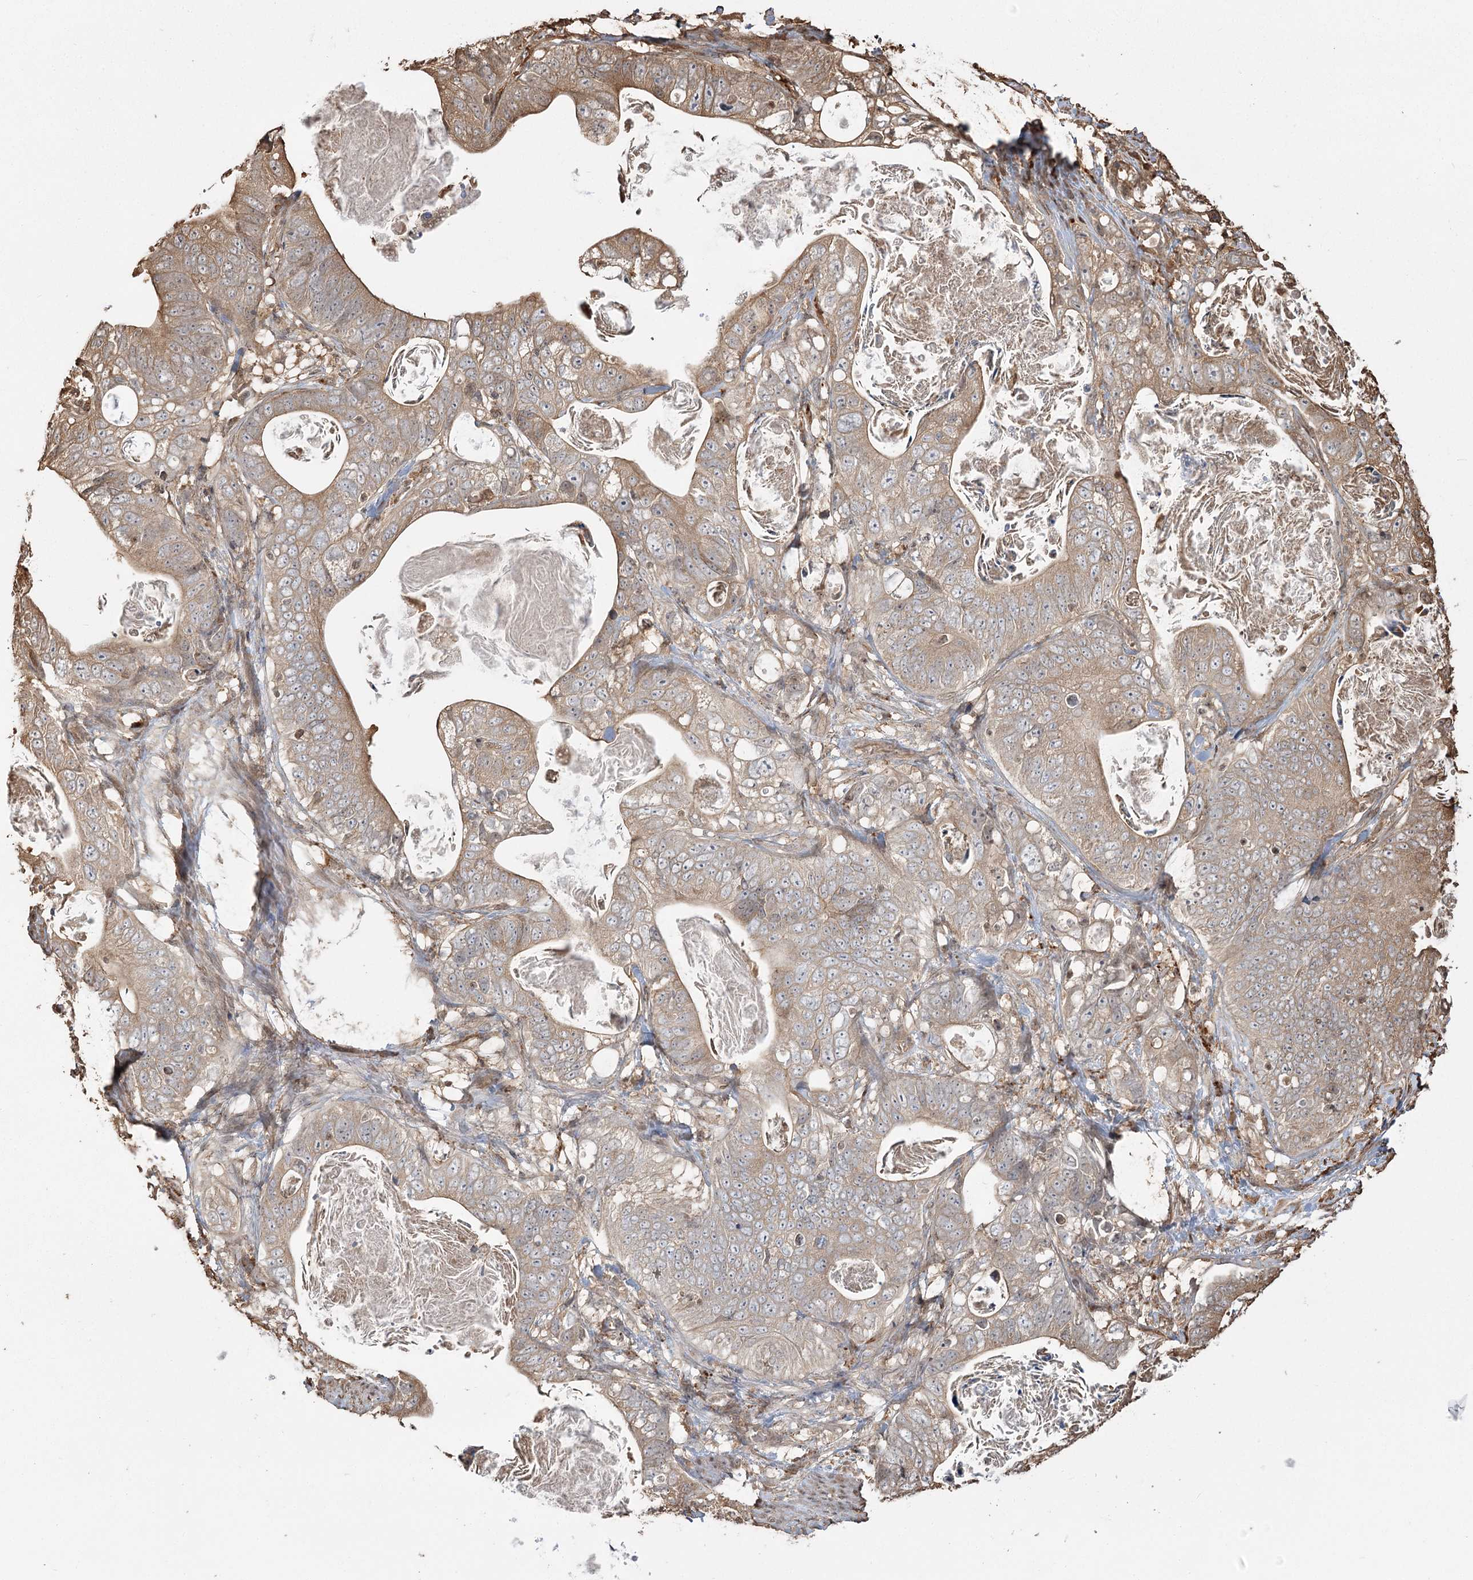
{"staining": {"intensity": "moderate", "quantity": "<25%", "location": "cytoplasmic/membranous"}, "tissue": "stomach cancer", "cell_type": "Tumor cells", "image_type": "cancer", "snomed": [{"axis": "morphology", "description": "Normal tissue, NOS"}, {"axis": "morphology", "description": "Adenocarcinoma, NOS"}, {"axis": "topography", "description": "Stomach"}], "caption": "A histopathology image showing moderate cytoplasmic/membranous positivity in about <25% of tumor cells in stomach cancer (adenocarcinoma), as visualized by brown immunohistochemical staining.", "gene": "PLCH1", "patient": {"sex": "female", "age": 89}}